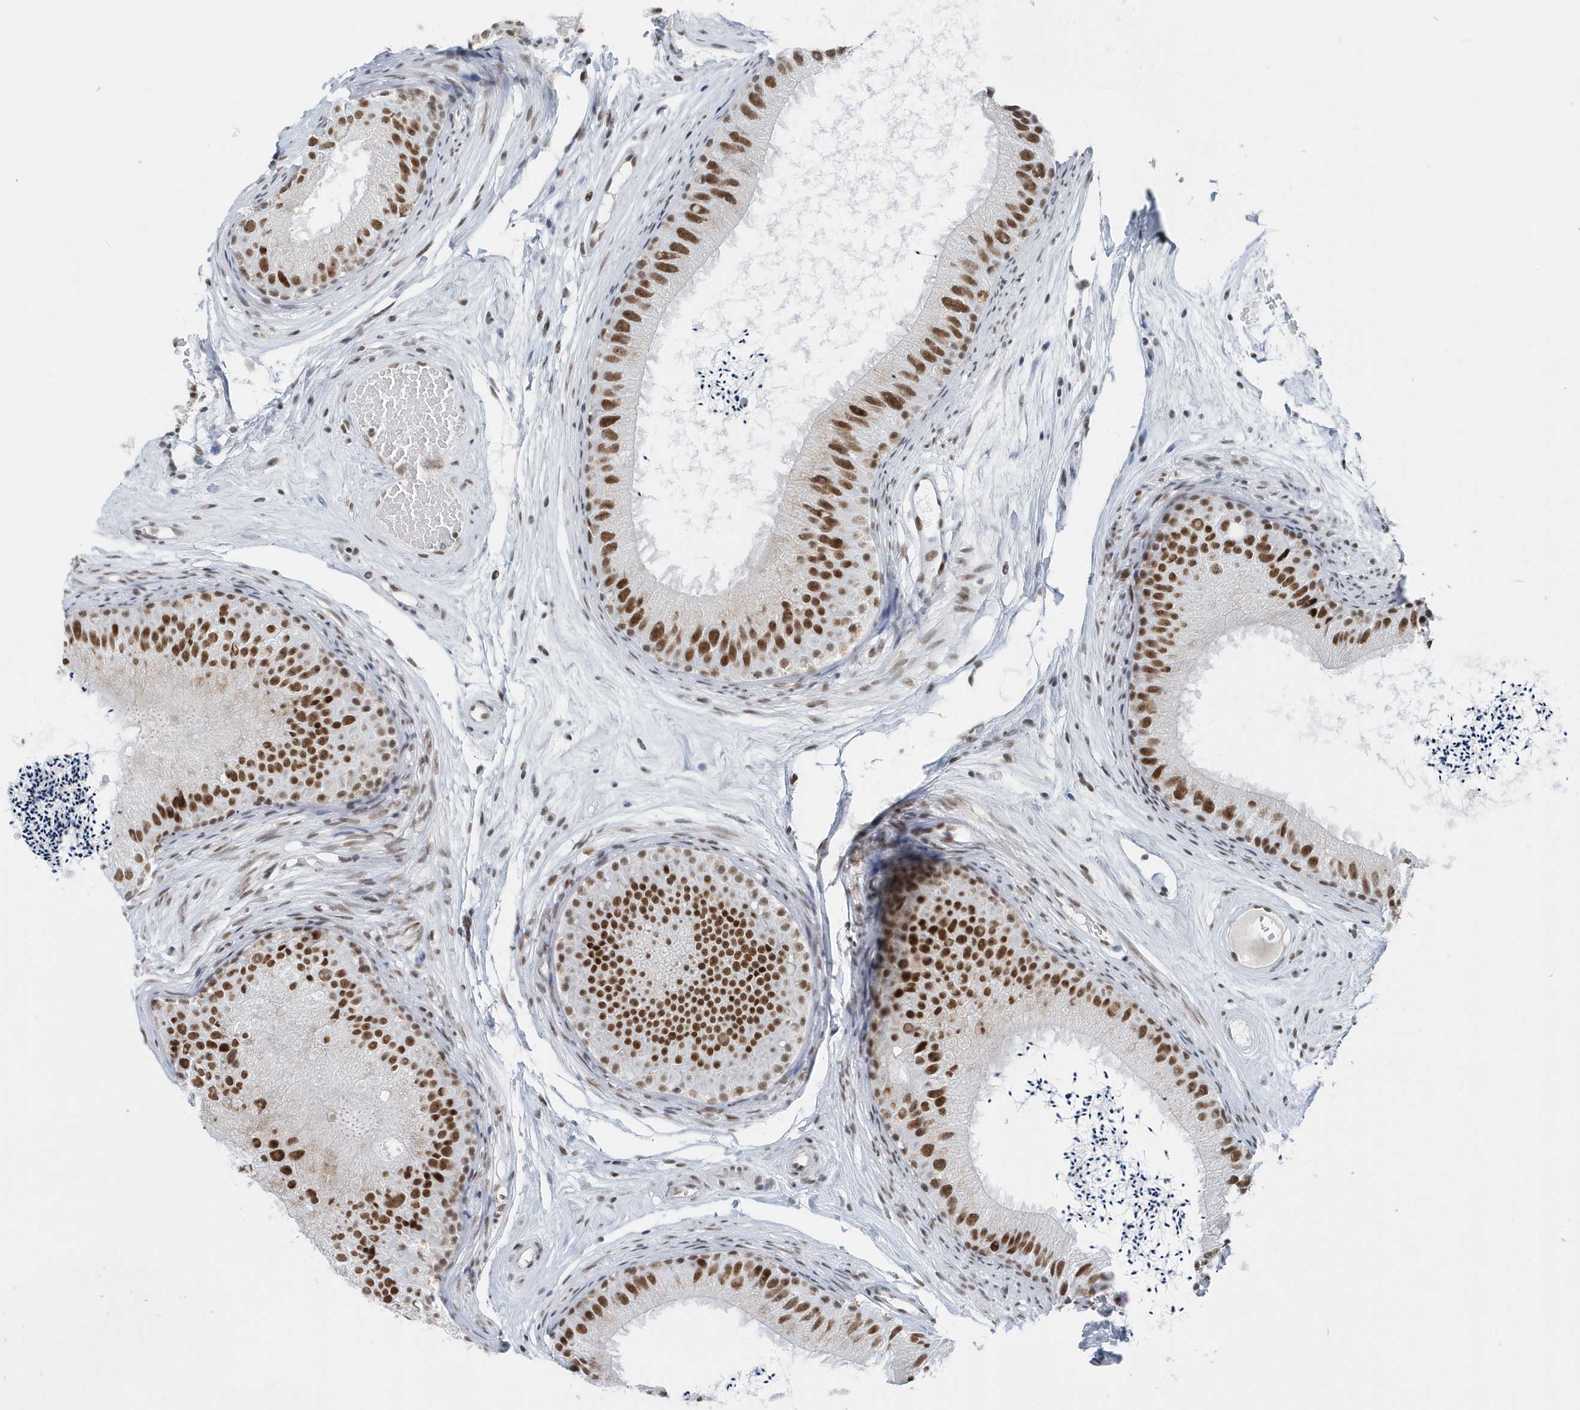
{"staining": {"intensity": "strong", "quantity": ">75%", "location": "nuclear"}, "tissue": "epididymis", "cell_type": "Glandular cells", "image_type": "normal", "snomed": [{"axis": "morphology", "description": "Normal tissue, NOS"}, {"axis": "topography", "description": "Epididymis"}], "caption": "Immunohistochemical staining of normal human epididymis shows high levels of strong nuclear positivity in approximately >75% of glandular cells.", "gene": "FIP1L1", "patient": {"sex": "male", "age": 77}}